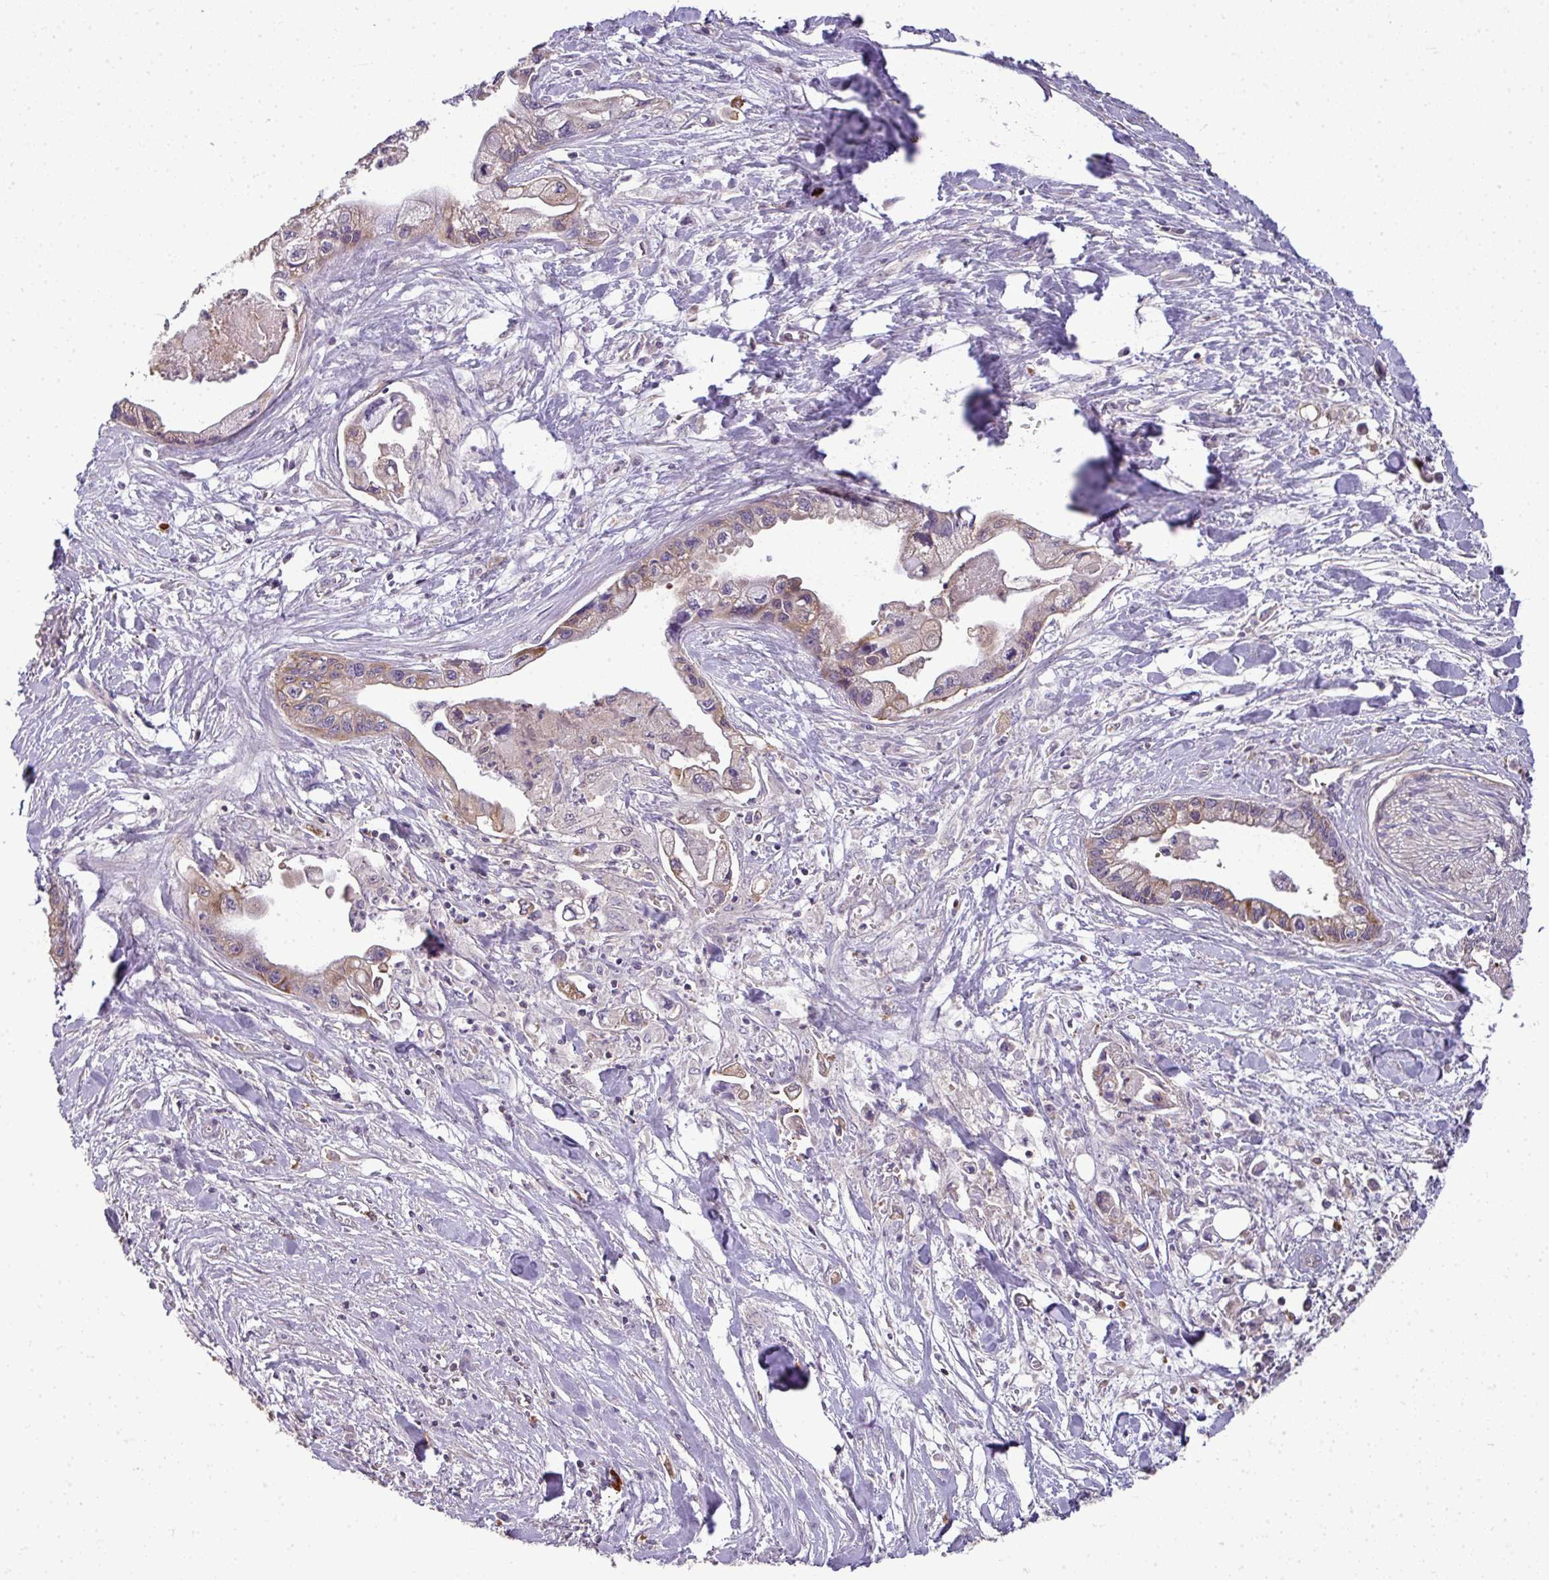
{"staining": {"intensity": "weak", "quantity": "25%-75%", "location": "cytoplasmic/membranous"}, "tissue": "pancreatic cancer", "cell_type": "Tumor cells", "image_type": "cancer", "snomed": [{"axis": "morphology", "description": "Adenocarcinoma, NOS"}, {"axis": "topography", "description": "Pancreas"}], "caption": "Pancreatic adenocarcinoma stained for a protein (brown) exhibits weak cytoplasmic/membranous positive staining in approximately 25%-75% of tumor cells.", "gene": "STAT5A", "patient": {"sex": "male", "age": 61}}